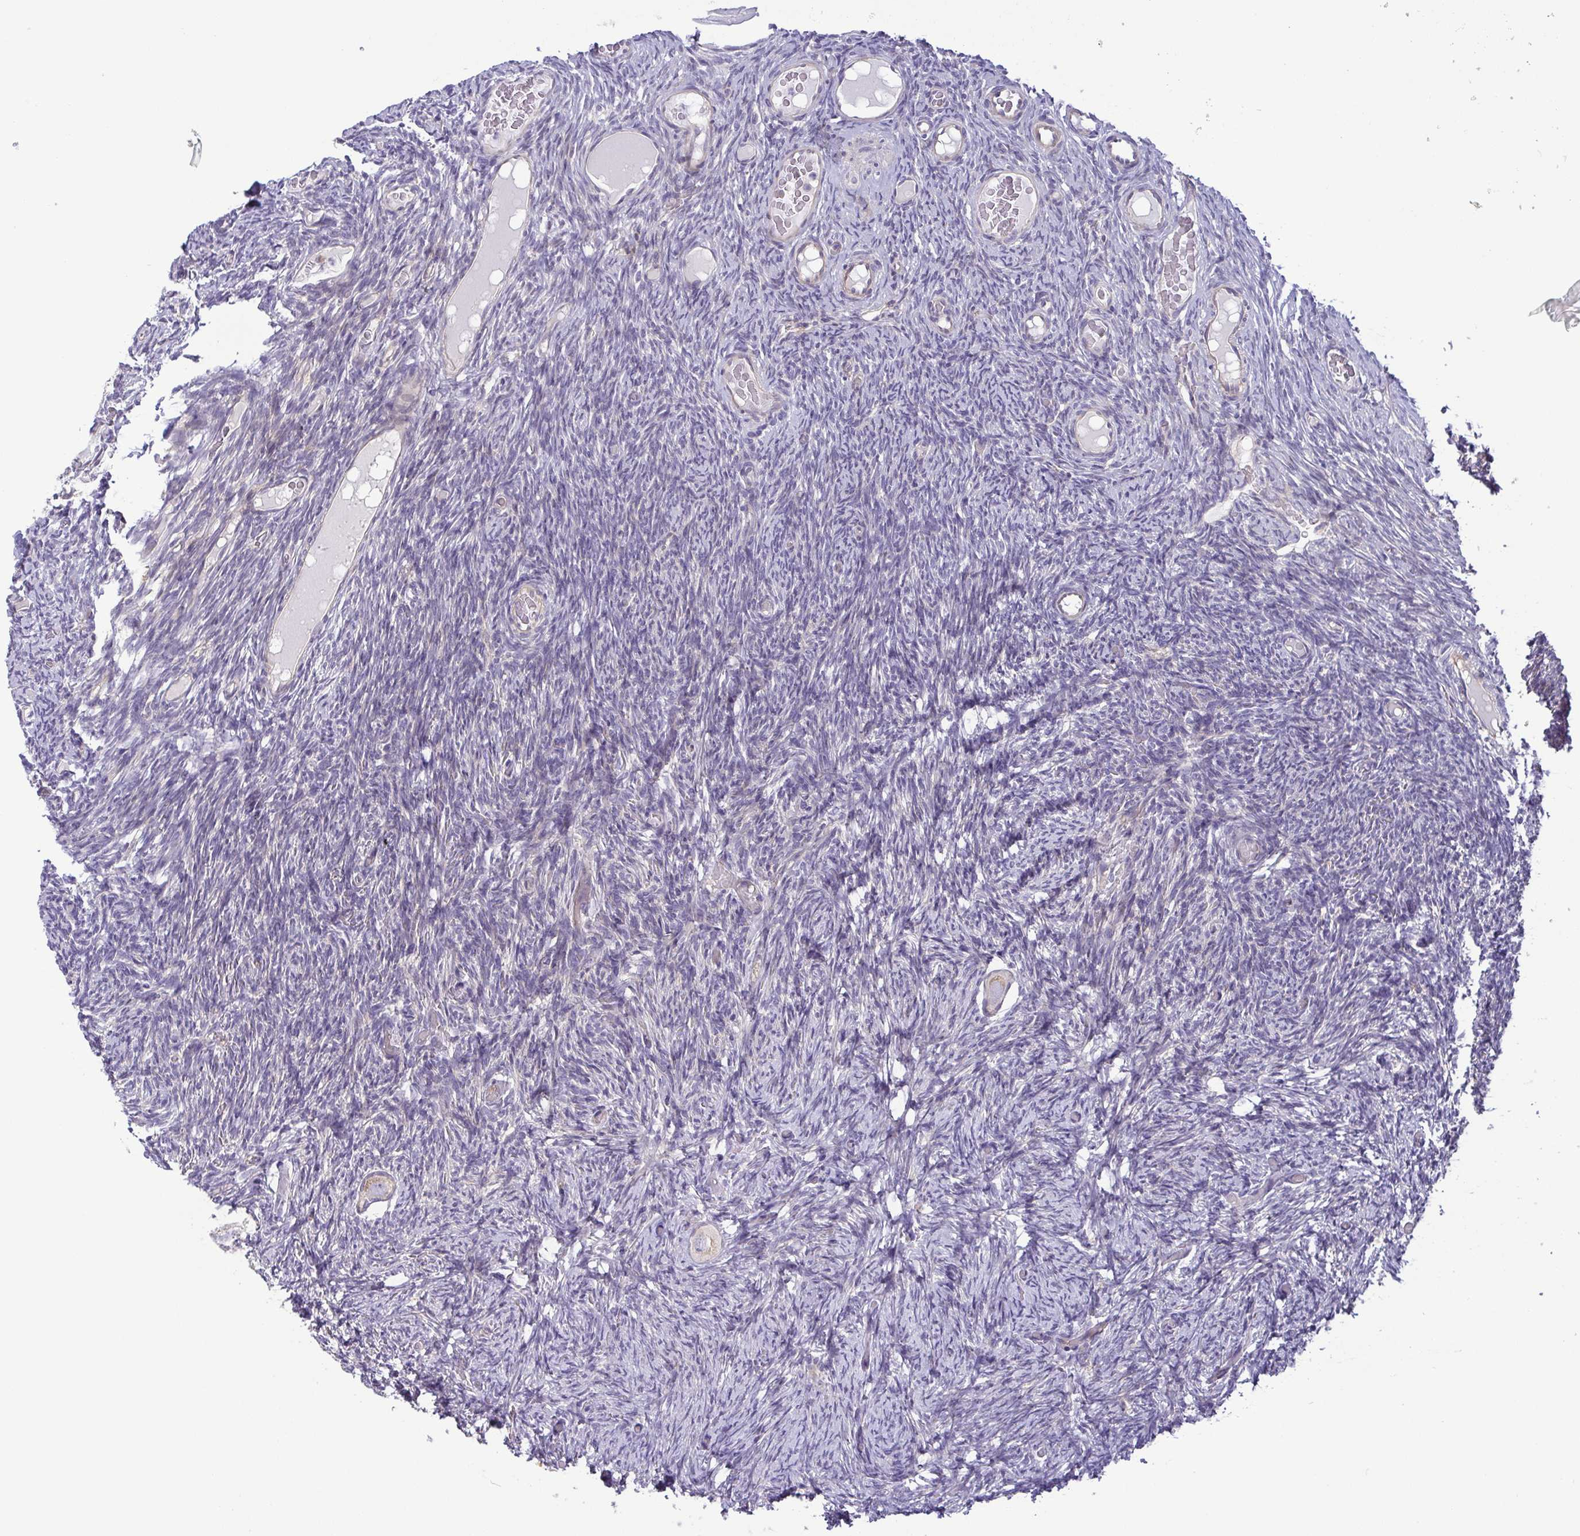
{"staining": {"intensity": "weak", "quantity": "<25%", "location": "cytoplasmic/membranous"}, "tissue": "ovary", "cell_type": "Follicle cells", "image_type": "normal", "snomed": [{"axis": "morphology", "description": "Normal tissue, NOS"}, {"axis": "topography", "description": "Ovary"}], "caption": "A high-resolution photomicrograph shows IHC staining of benign ovary, which reveals no significant positivity in follicle cells. The staining is performed using DAB (3,3'-diaminobenzidine) brown chromogen with nuclei counter-stained in using hematoxylin.", "gene": "LMF2", "patient": {"sex": "female", "age": 34}}